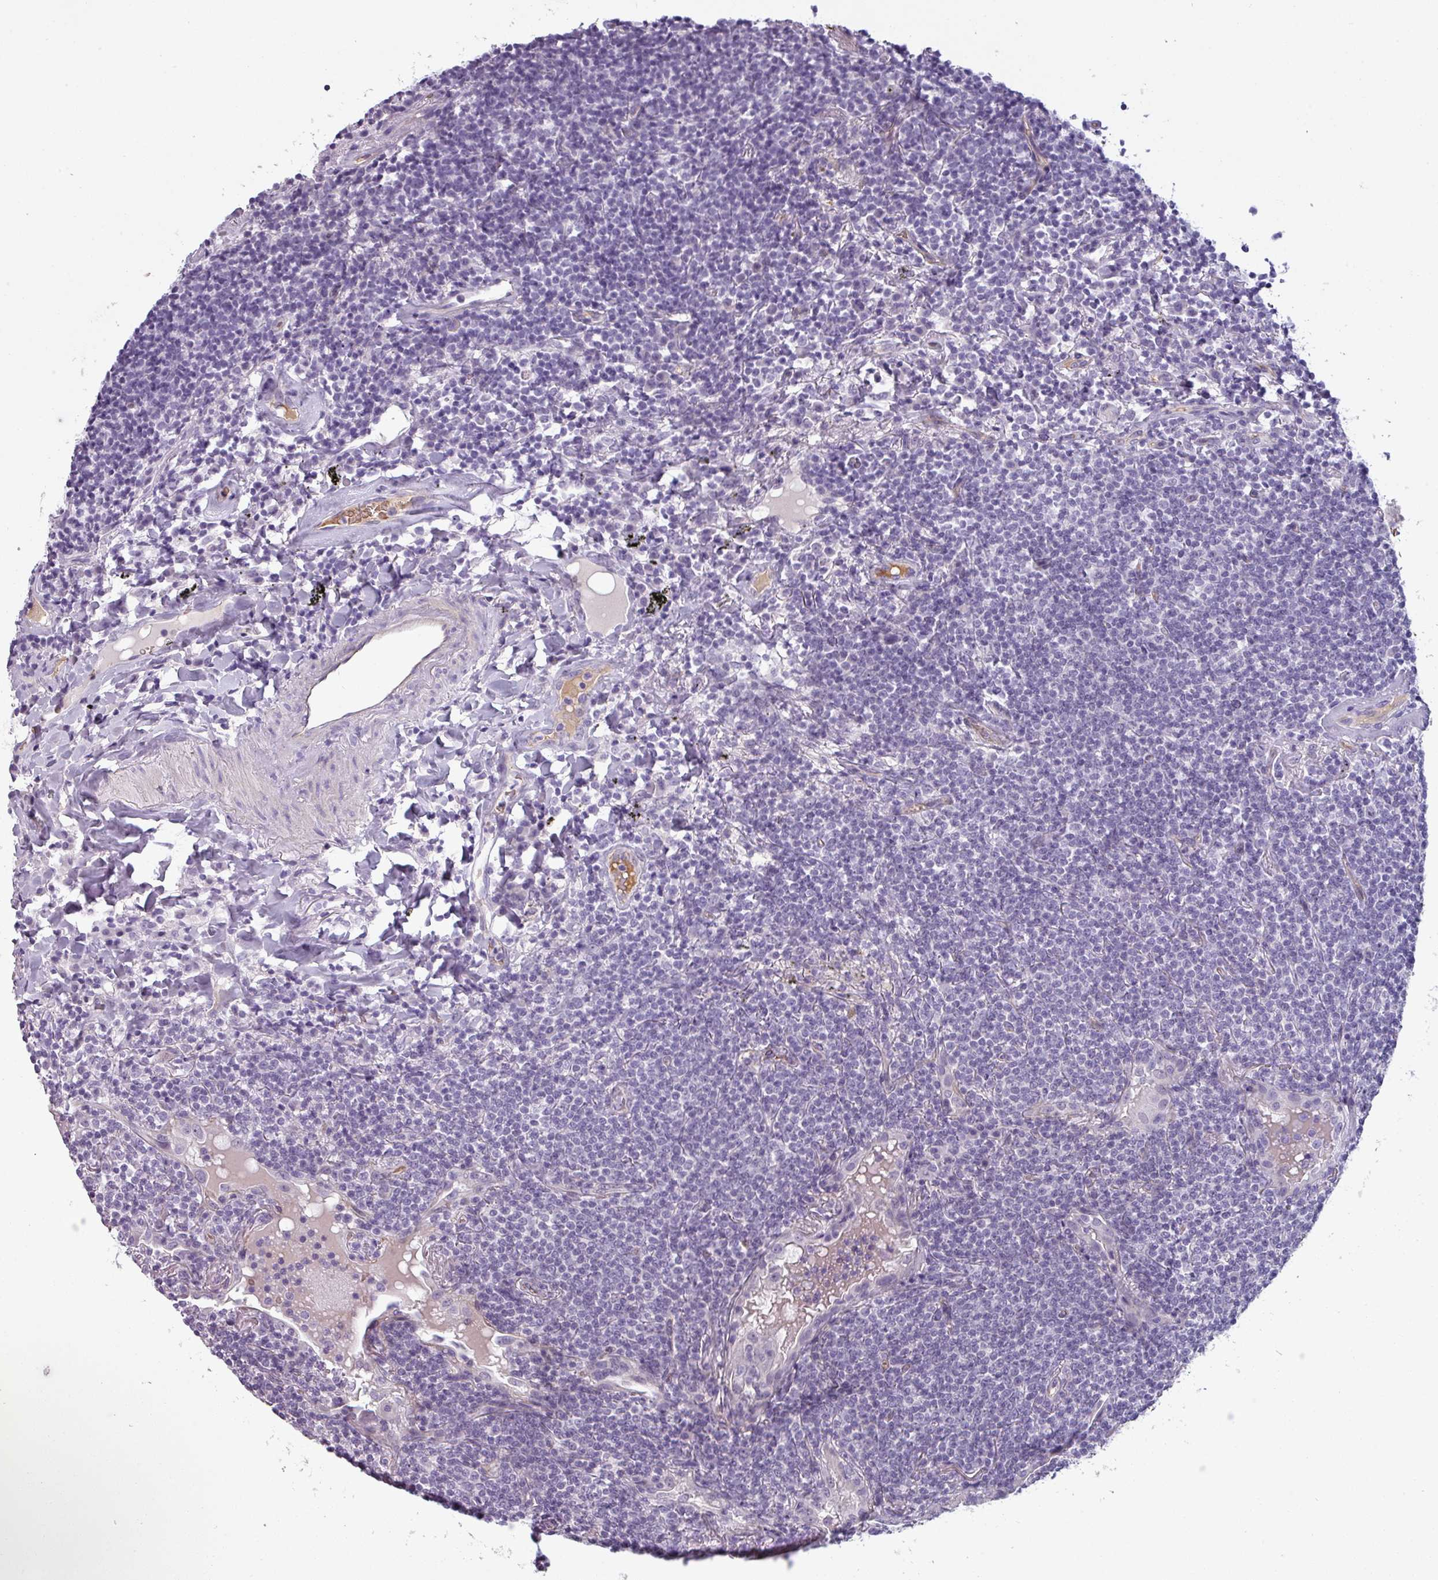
{"staining": {"intensity": "negative", "quantity": "none", "location": "none"}, "tissue": "lymphoma", "cell_type": "Tumor cells", "image_type": "cancer", "snomed": [{"axis": "morphology", "description": "Malignant lymphoma, non-Hodgkin's type, Low grade"}, {"axis": "topography", "description": "Lung"}], "caption": "The histopathology image exhibits no staining of tumor cells in malignant lymphoma, non-Hodgkin's type (low-grade).", "gene": "AREL1", "patient": {"sex": "female", "age": 71}}